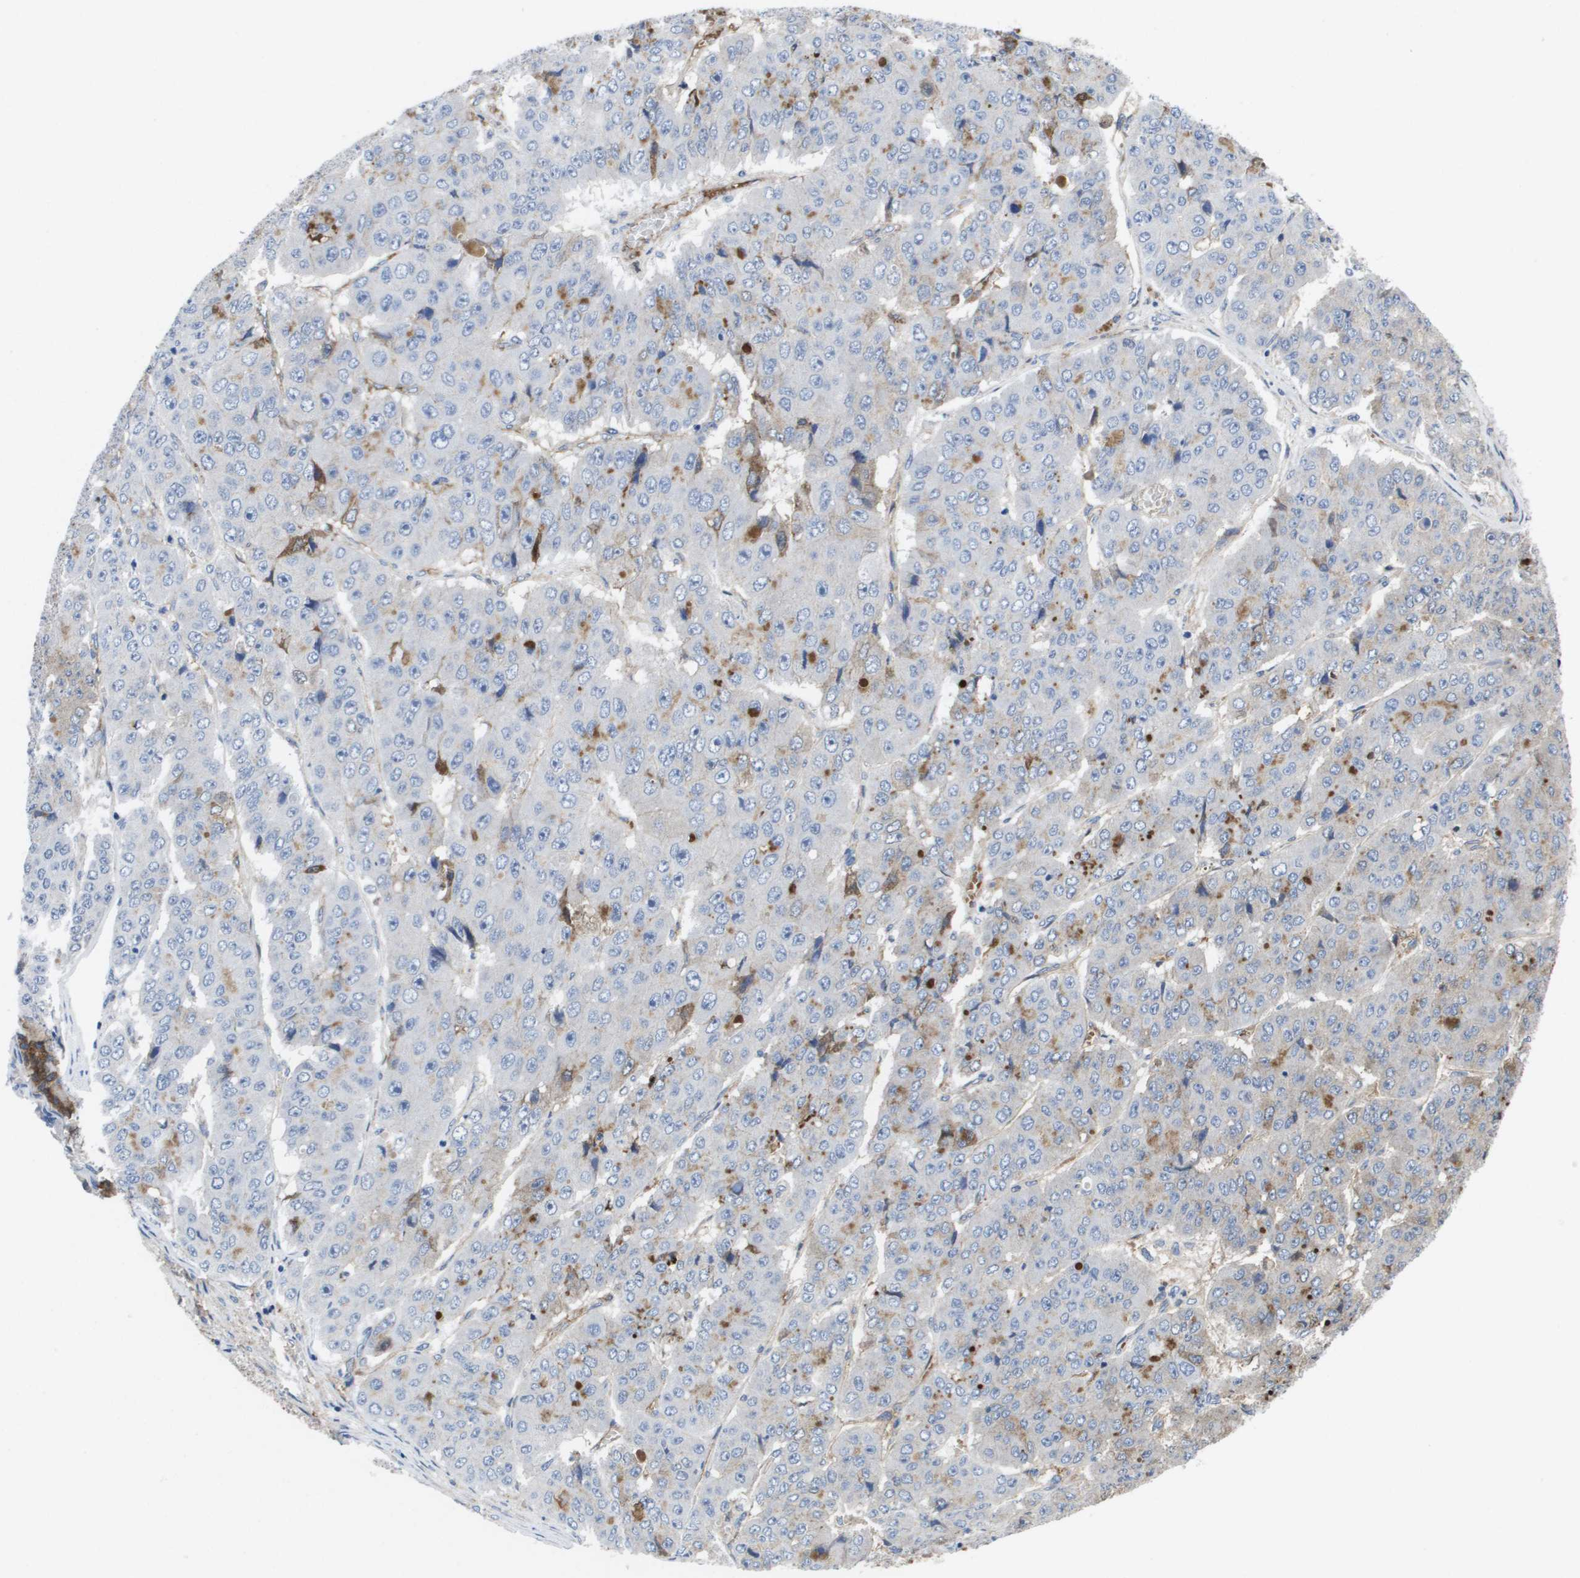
{"staining": {"intensity": "moderate", "quantity": "<25%", "location": "cytoplasmic/membranous"}, "tissue": "pancreatic cancer", "cell_type": "Tumor cells", "image_type": "cancer", "snomed": [{"axis": "morphology", "description": "Adenocarcinoma, NOS"}, {"axis": "topography", "description": "Pancreas"}], "caption": "Tumor cells exhibit moderate cytoplasmic/membranous positivity in about <25% of cells in pancreatic cancer (adenocarcinoma).", "gene": "SERPINC1", "patient": {"sex": "male", "age": 50}}